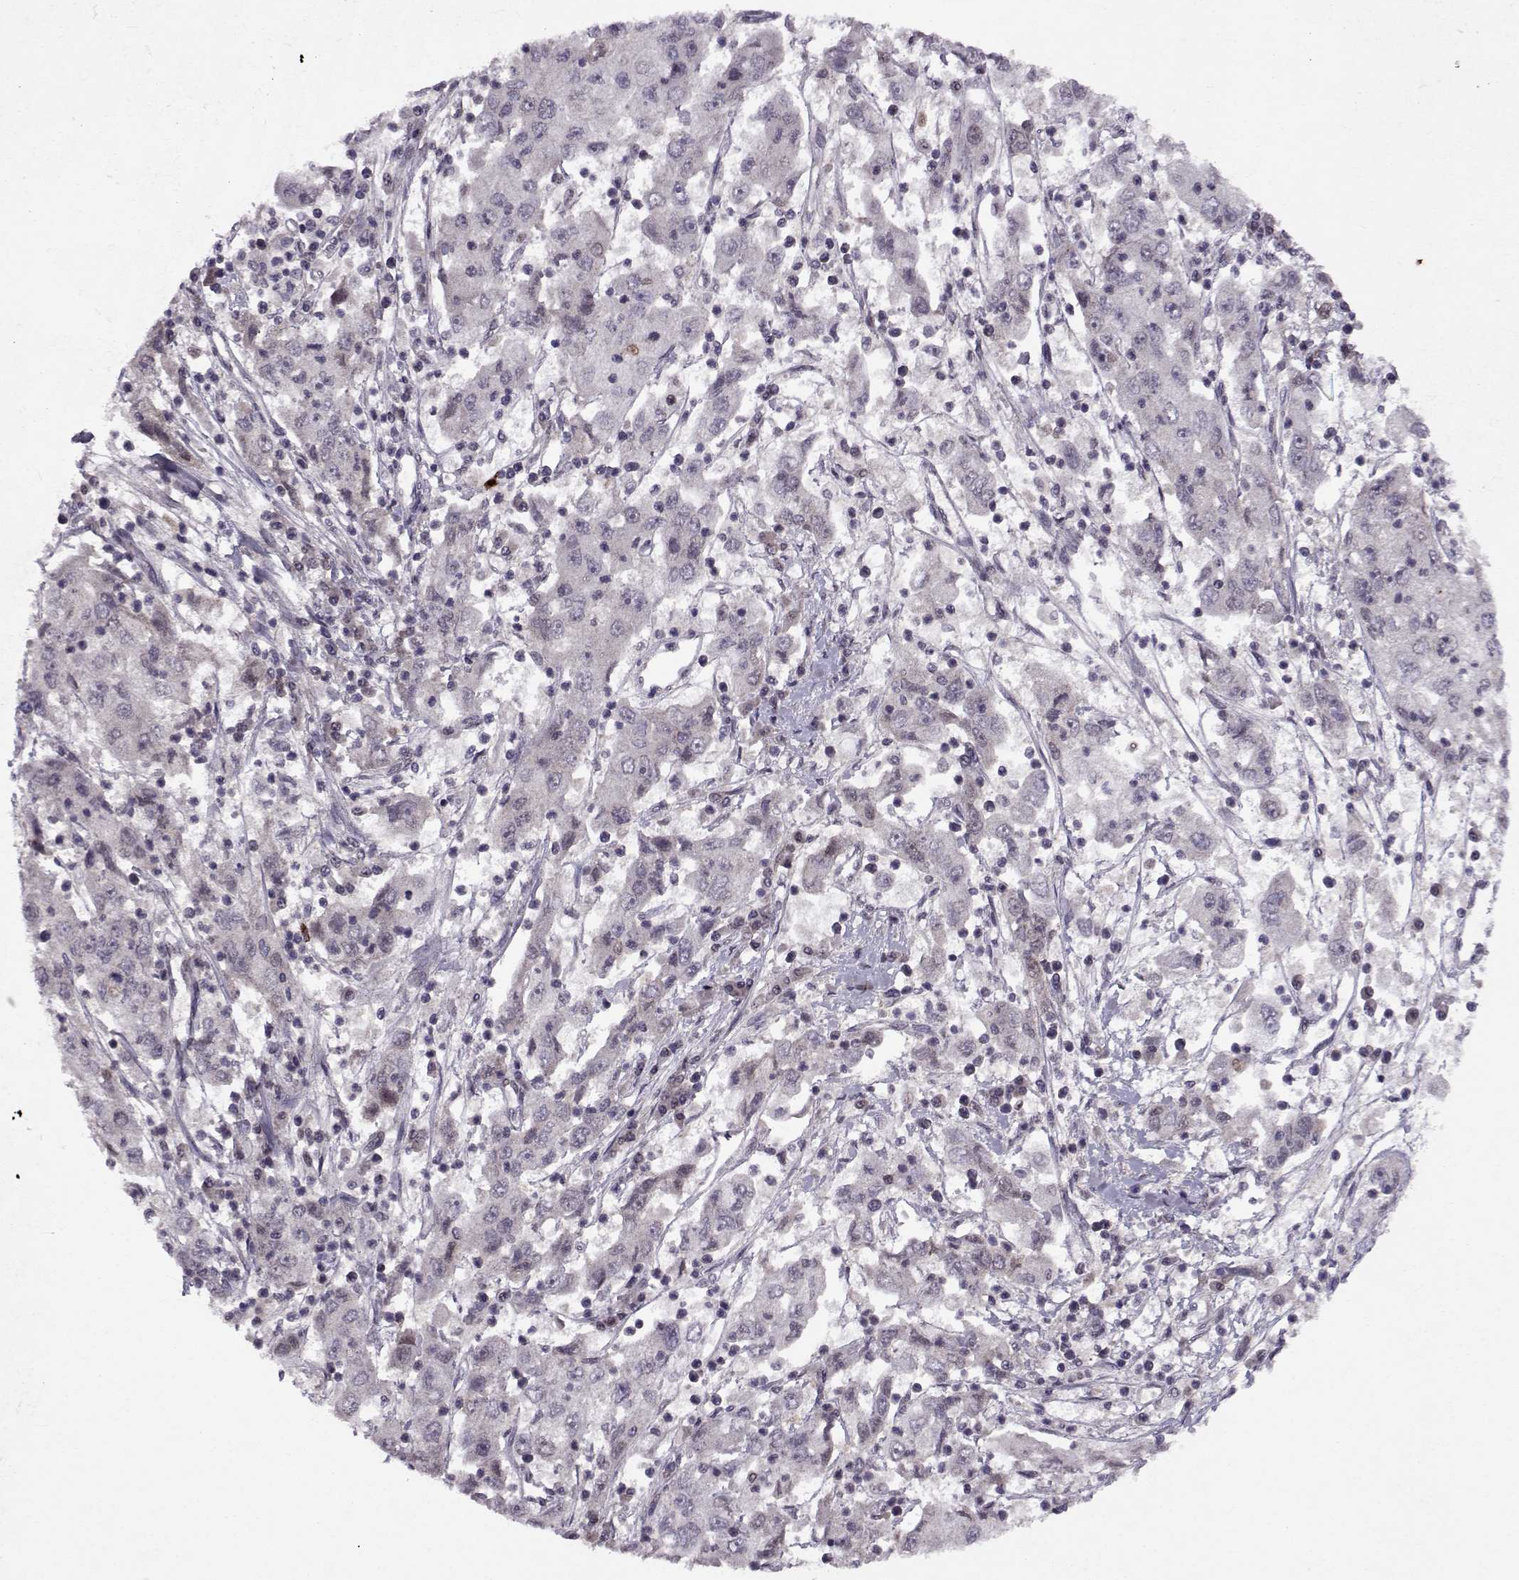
{"staining": {"intensity": "negative", "quantity": "none", "location": "none"}, "tissue": "cervical cancer", "cell_type": "Tumor cells", "image_type": "cancer", "snomed": [{"axis": "morphology", "description": "Squamous cell carcinoma, NOS"}, {"axis": "topography", "description": "Cervix"}], "caption": "Immunohistochemical staining of human cervical cancer shows no significant expression in tumor cells.", "gene": "CDK4", "patient": {"sex": "female", "age": 36}}